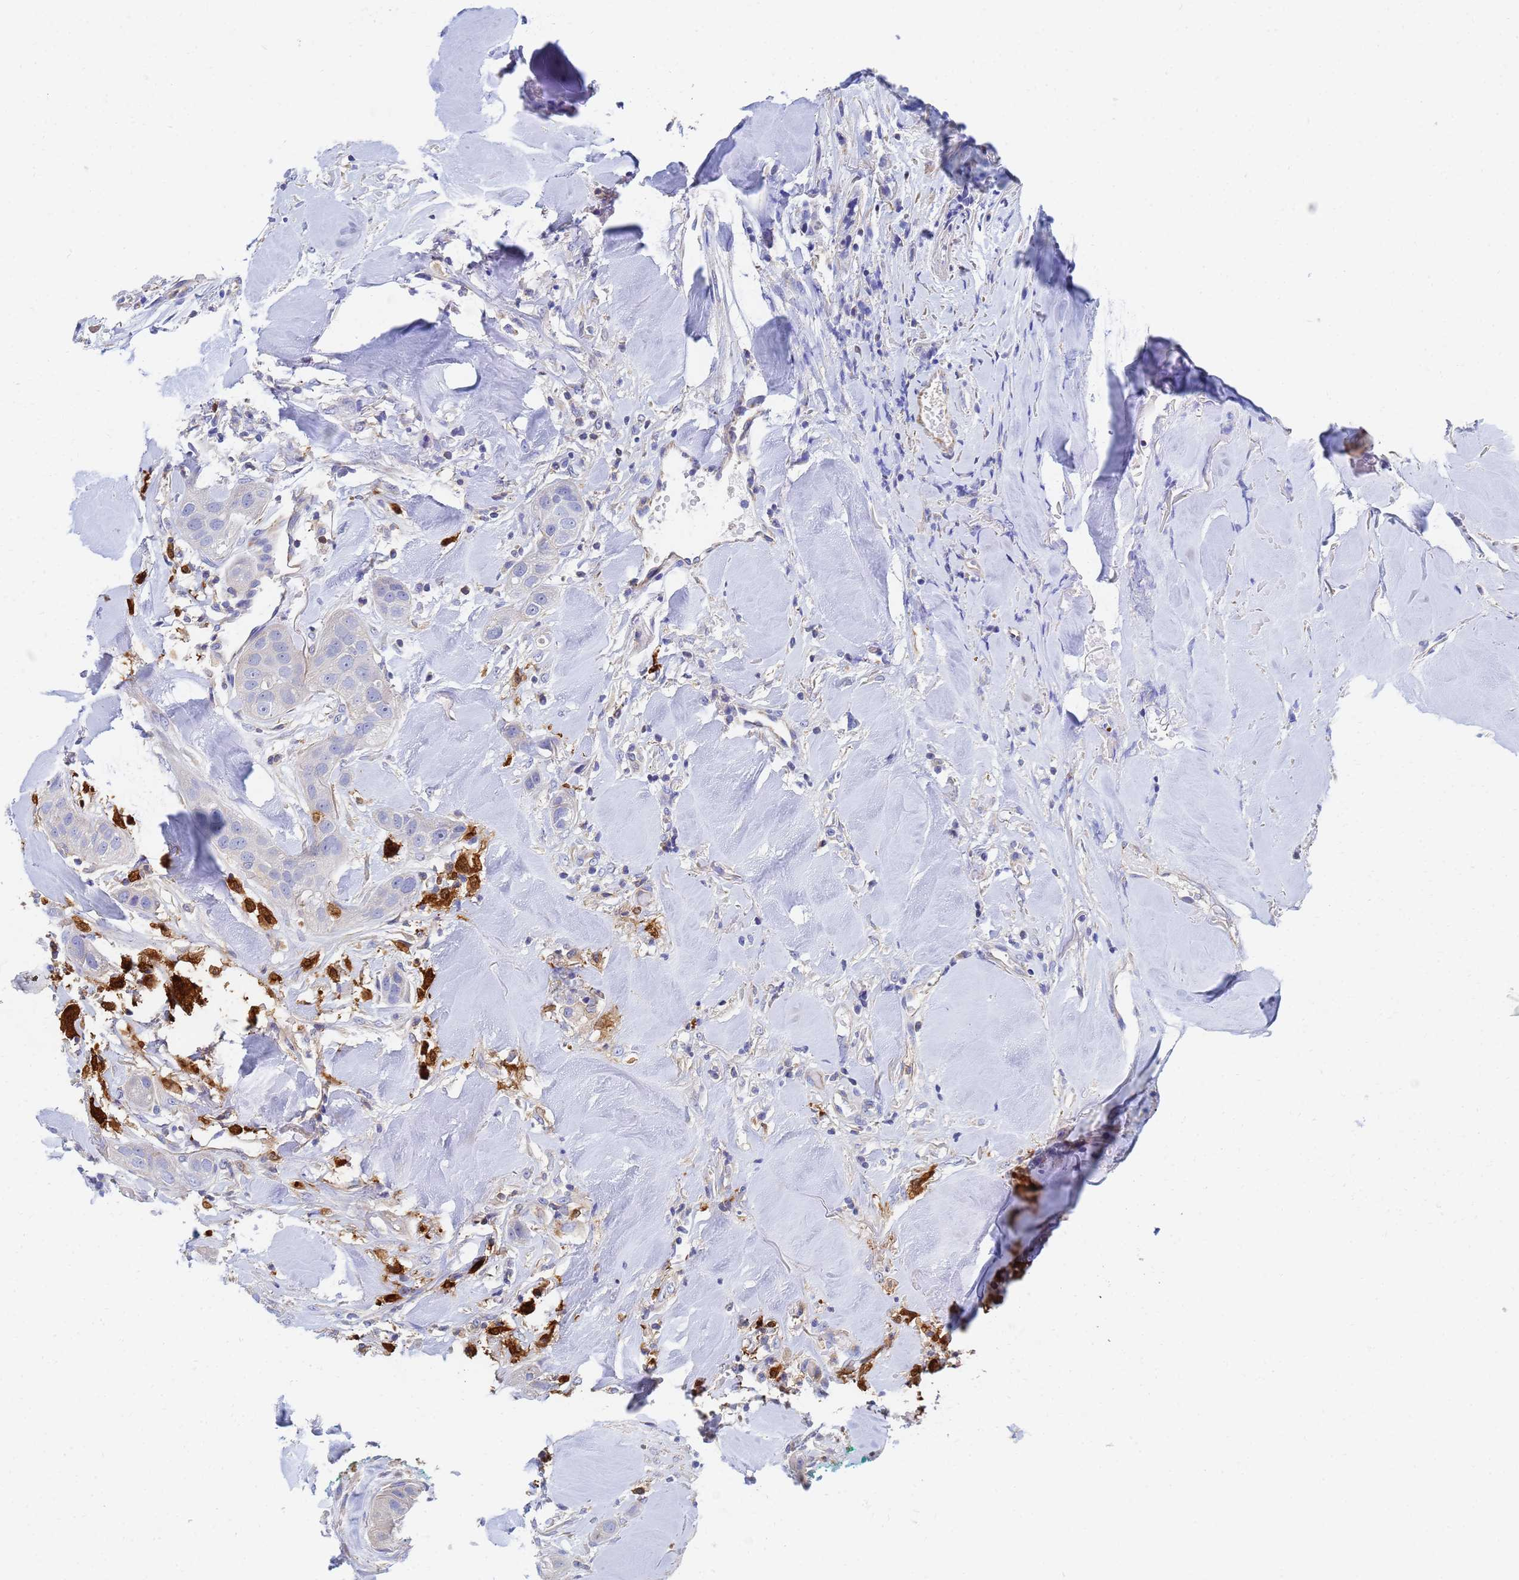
{"staining": {"intensity": "negative", "quantity": "none", "location": "none"}, "tissue": "head and neck cancer", "cell_type": "Tumor cells", "image_type": "cancer", "snomed": [{"axis": "morphology", "description": "Normal tissue, NOS"}, {"axis": "morphology", "description": "Squamous cell carcinoma, NOS"}, {"axis": "topography", "description": "Skeletal muscle"}, {"axis": "topography", "description": "Head-Neck"}], "caption": "This histopathology image is of squamous cell carcinoma (head and neck) stained with immunohistochemistry (IHC) to label a protein in brown with the nuclei are counter-stained blue. There is no positivity in tumor cells.", "gene": "GCHFR", "patient": {"sex": "male", "age": 51}}